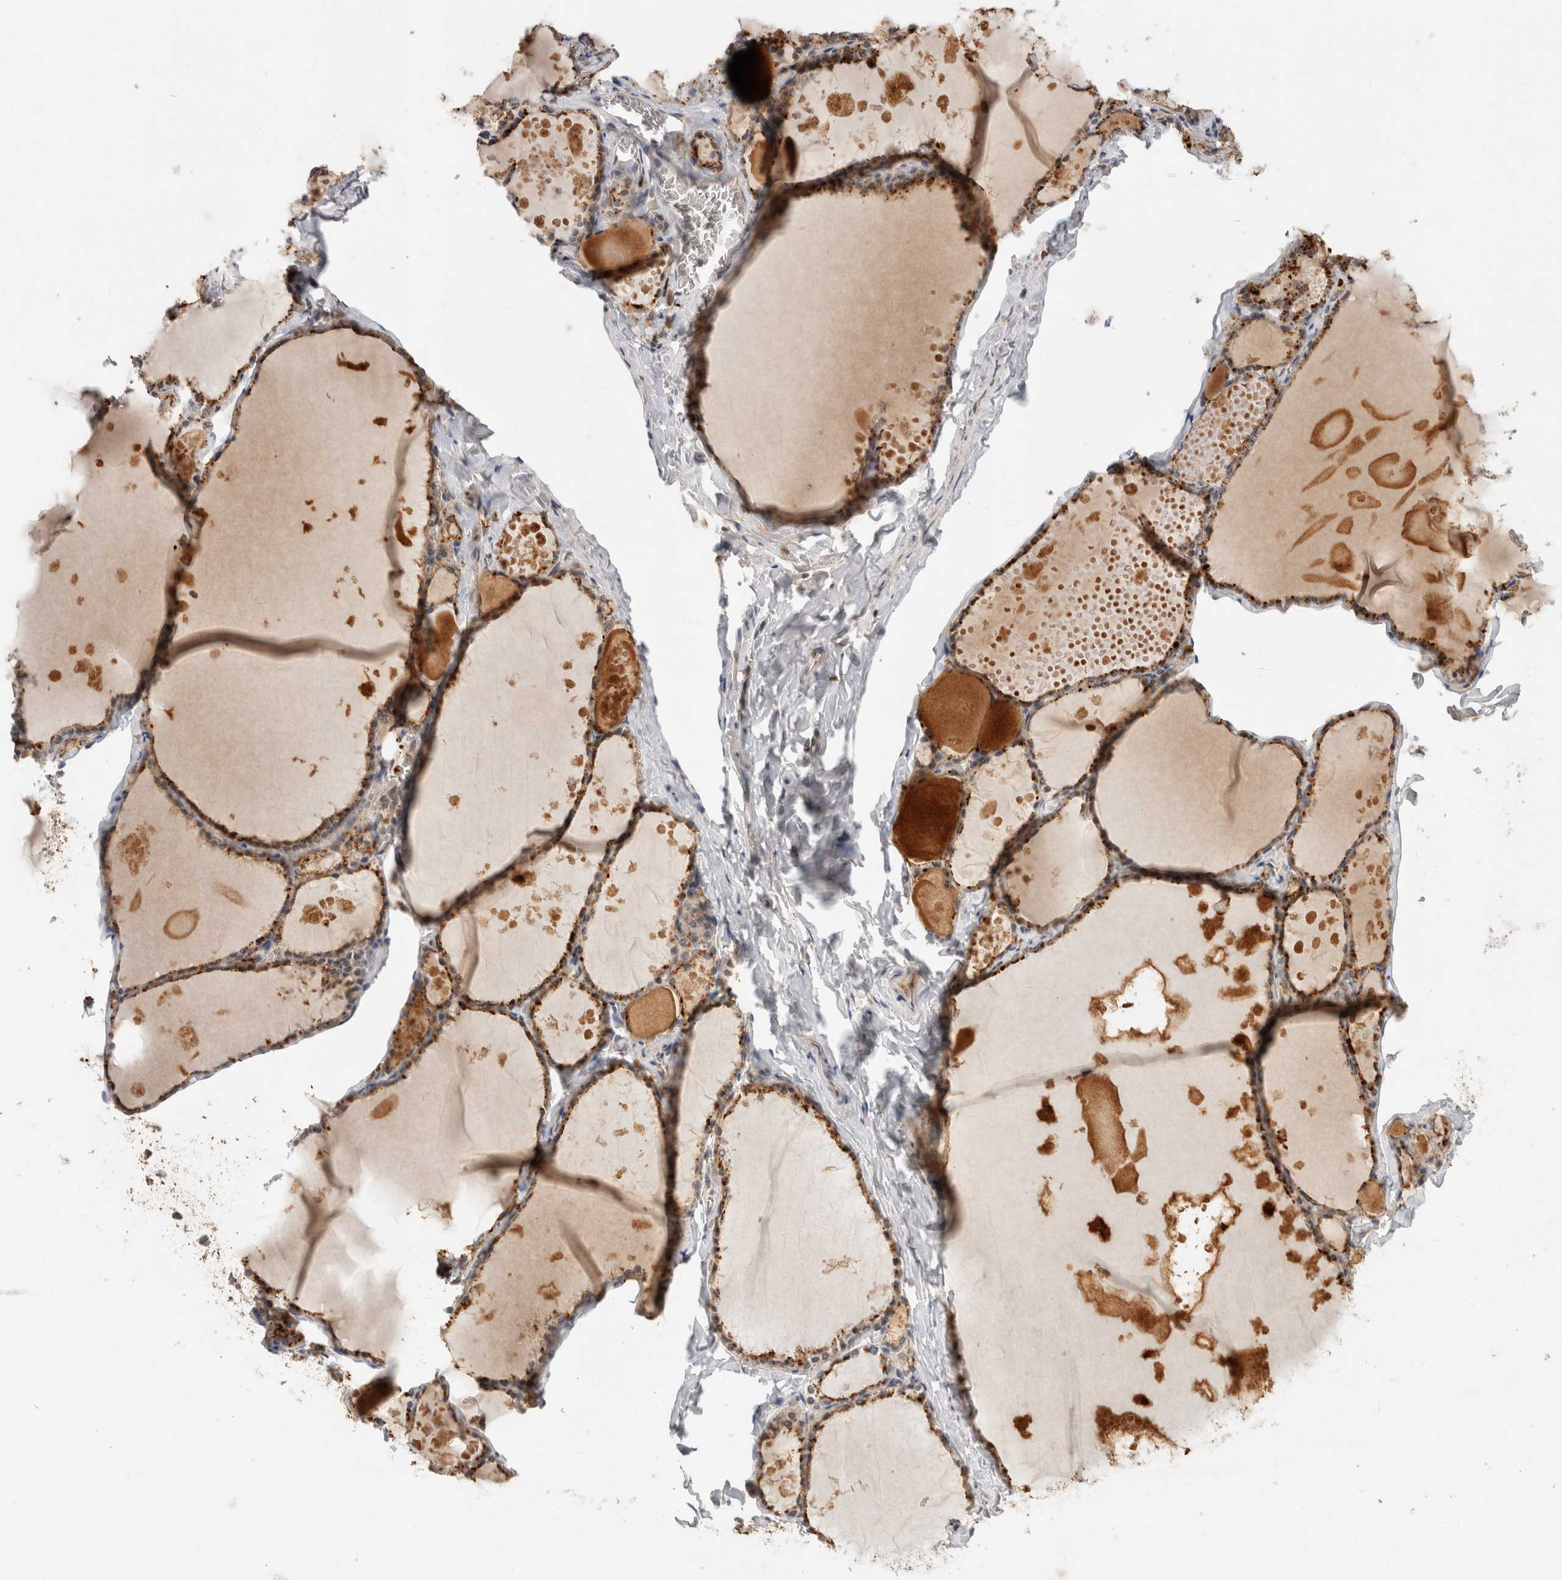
{"staining": {"intensity": "moderate", "quantity": ">75%", "location": "cytoplasmic/membranous"}, "tissue": "thyroid gland", "cell_type": "Glandular cells", "image_type": "normal", "snomed": [{"axis": "morphology", "description": "Normal tissue, NOS"}, {"axis": "topography", "description": "Thyroid gland"}], "caption": "IHC histopathology image of unremarkable human thyroid gland stained for a protein (brown), which demonstrates medium levels of moderate cytoplasmic/membranous expression in approximately >75% of glandular cells.", "gene": "APOL2", "patient": {"sex": "male", "age": 56}}